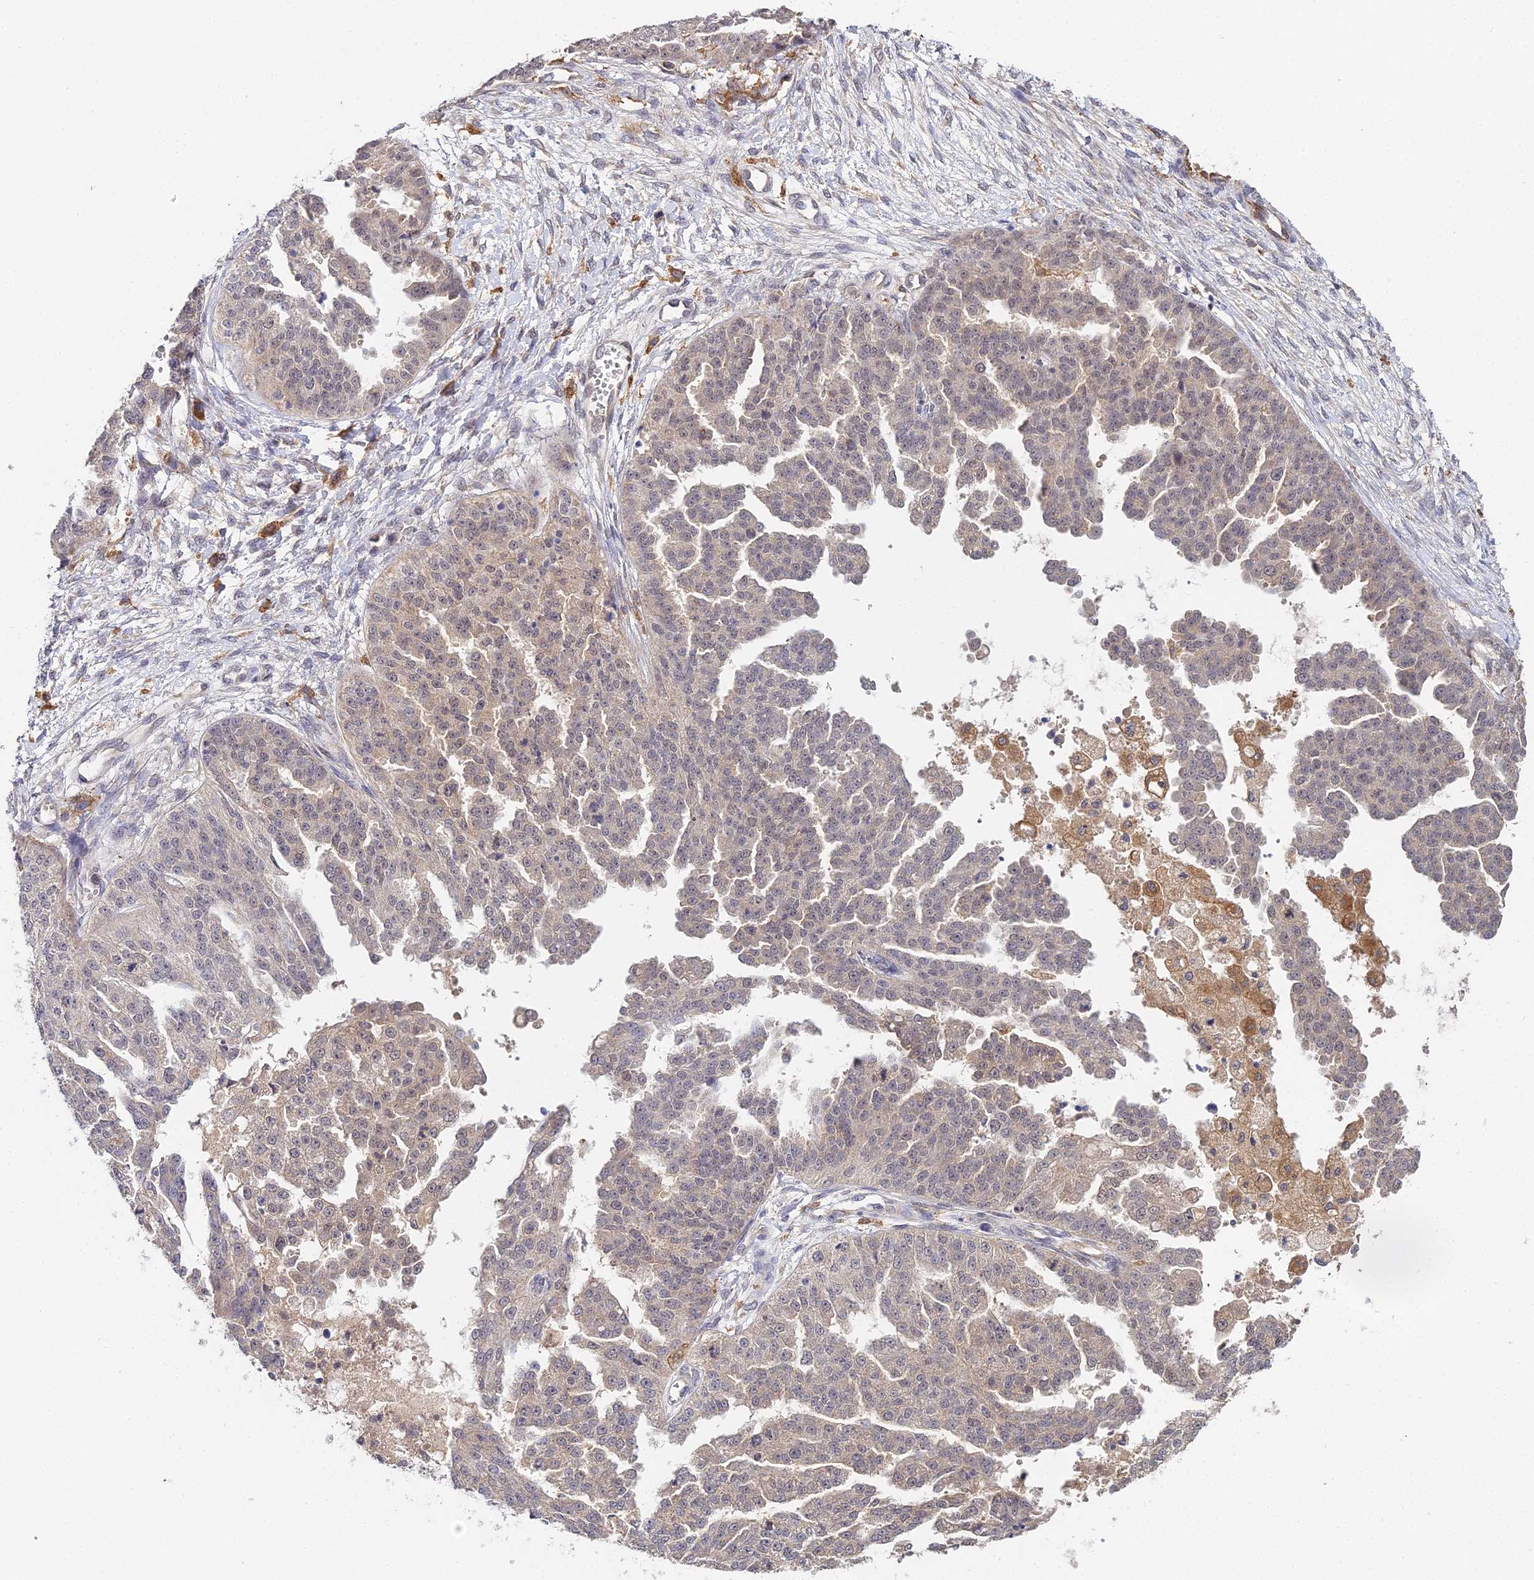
{"staining": {"intensity": "weak", "quantity": "25%-75%", "location": "cytoplasmic/membranous,nuclear"}, "tissue": "ovarian cancer", "cell_type": "Tumor cells", "image_type": "cancer", "snomed": [{"axis": "morphology", "description": "Cystadenocarcinoma, serous, NOS"}, {"axis": "topography", "description": "Ovary"}], "caption": "Ovarian cancer (serous cystadenocarcinoma) was stained to show a protein in brown. There is low levels of weak cytoplasmic/membranous and nuclear expression in about 25%-75% of tumor cells. (DAB (3,3'-diaminobenzidine) = brown stain, brightfield microscopy at high magnification).", "gene": "TPRX1", "patient": {"sex": "female", "age": 58}}